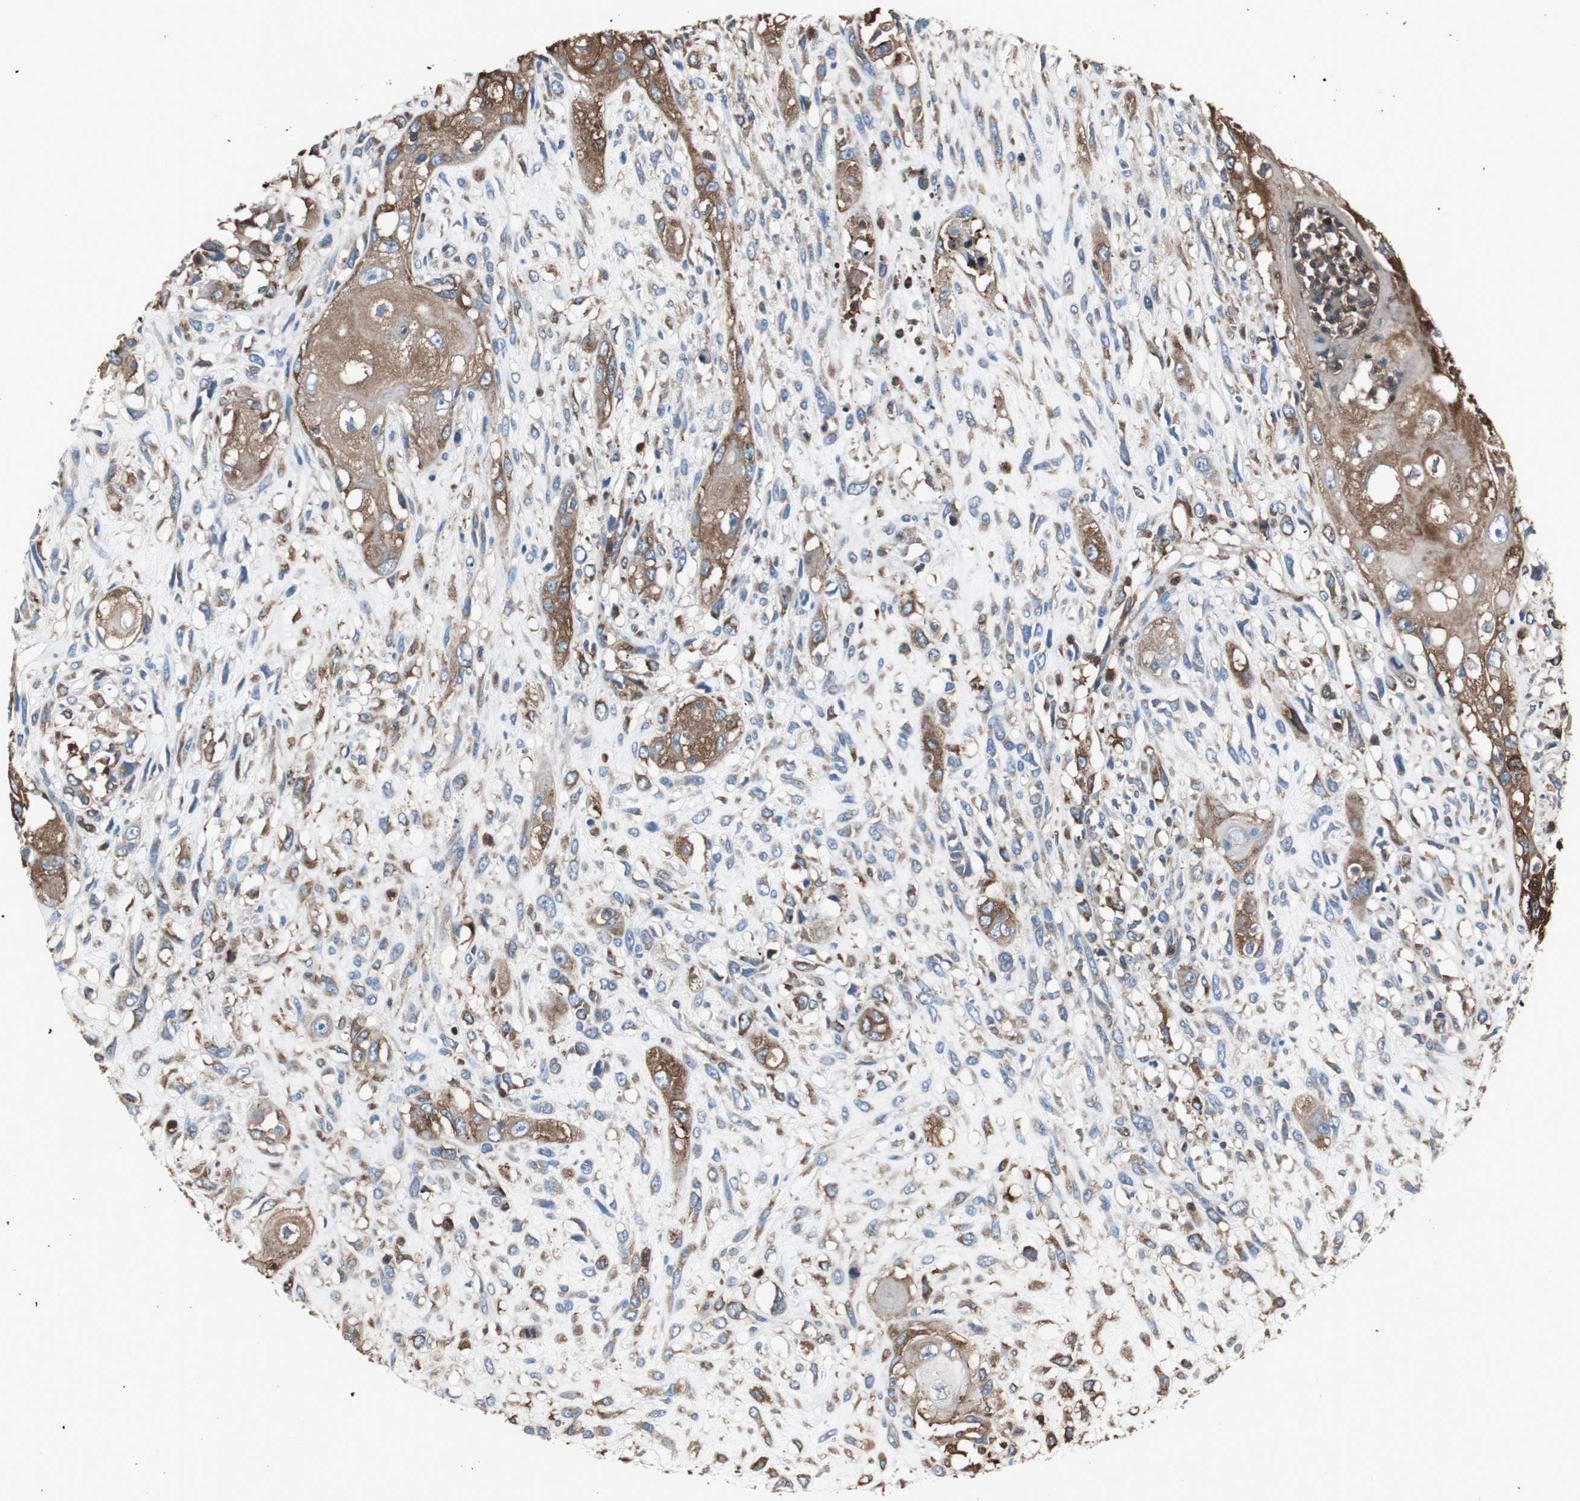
{"staining": {"intensity": "strong", "quantity": ">75%", "location": "cytoplasmic/membranous"}, "tissue": "head and neck cancer", "cell_type": "Tumor cells", "image_type": "cancer", "snomed": [{"axis": "morphology", "description": "Necrosis, NOS"}, {"axis": "morphology", "description": "Neoplasm, malignant, NOS"}, {"axis": "topography", "description": "Salivary gland"}, {"axis": "topography", "description": "Head-Neck"}], "caption": "Approximately >75% of tumor cells in human neoplasm (malignant) (head and neck) demonstrate strong cytoplasmic/membranous protein expression as visualized by brown immunohistochemical staining.", "gene": "ACTN1", "patient": {"sex": "male", "age": 43}}